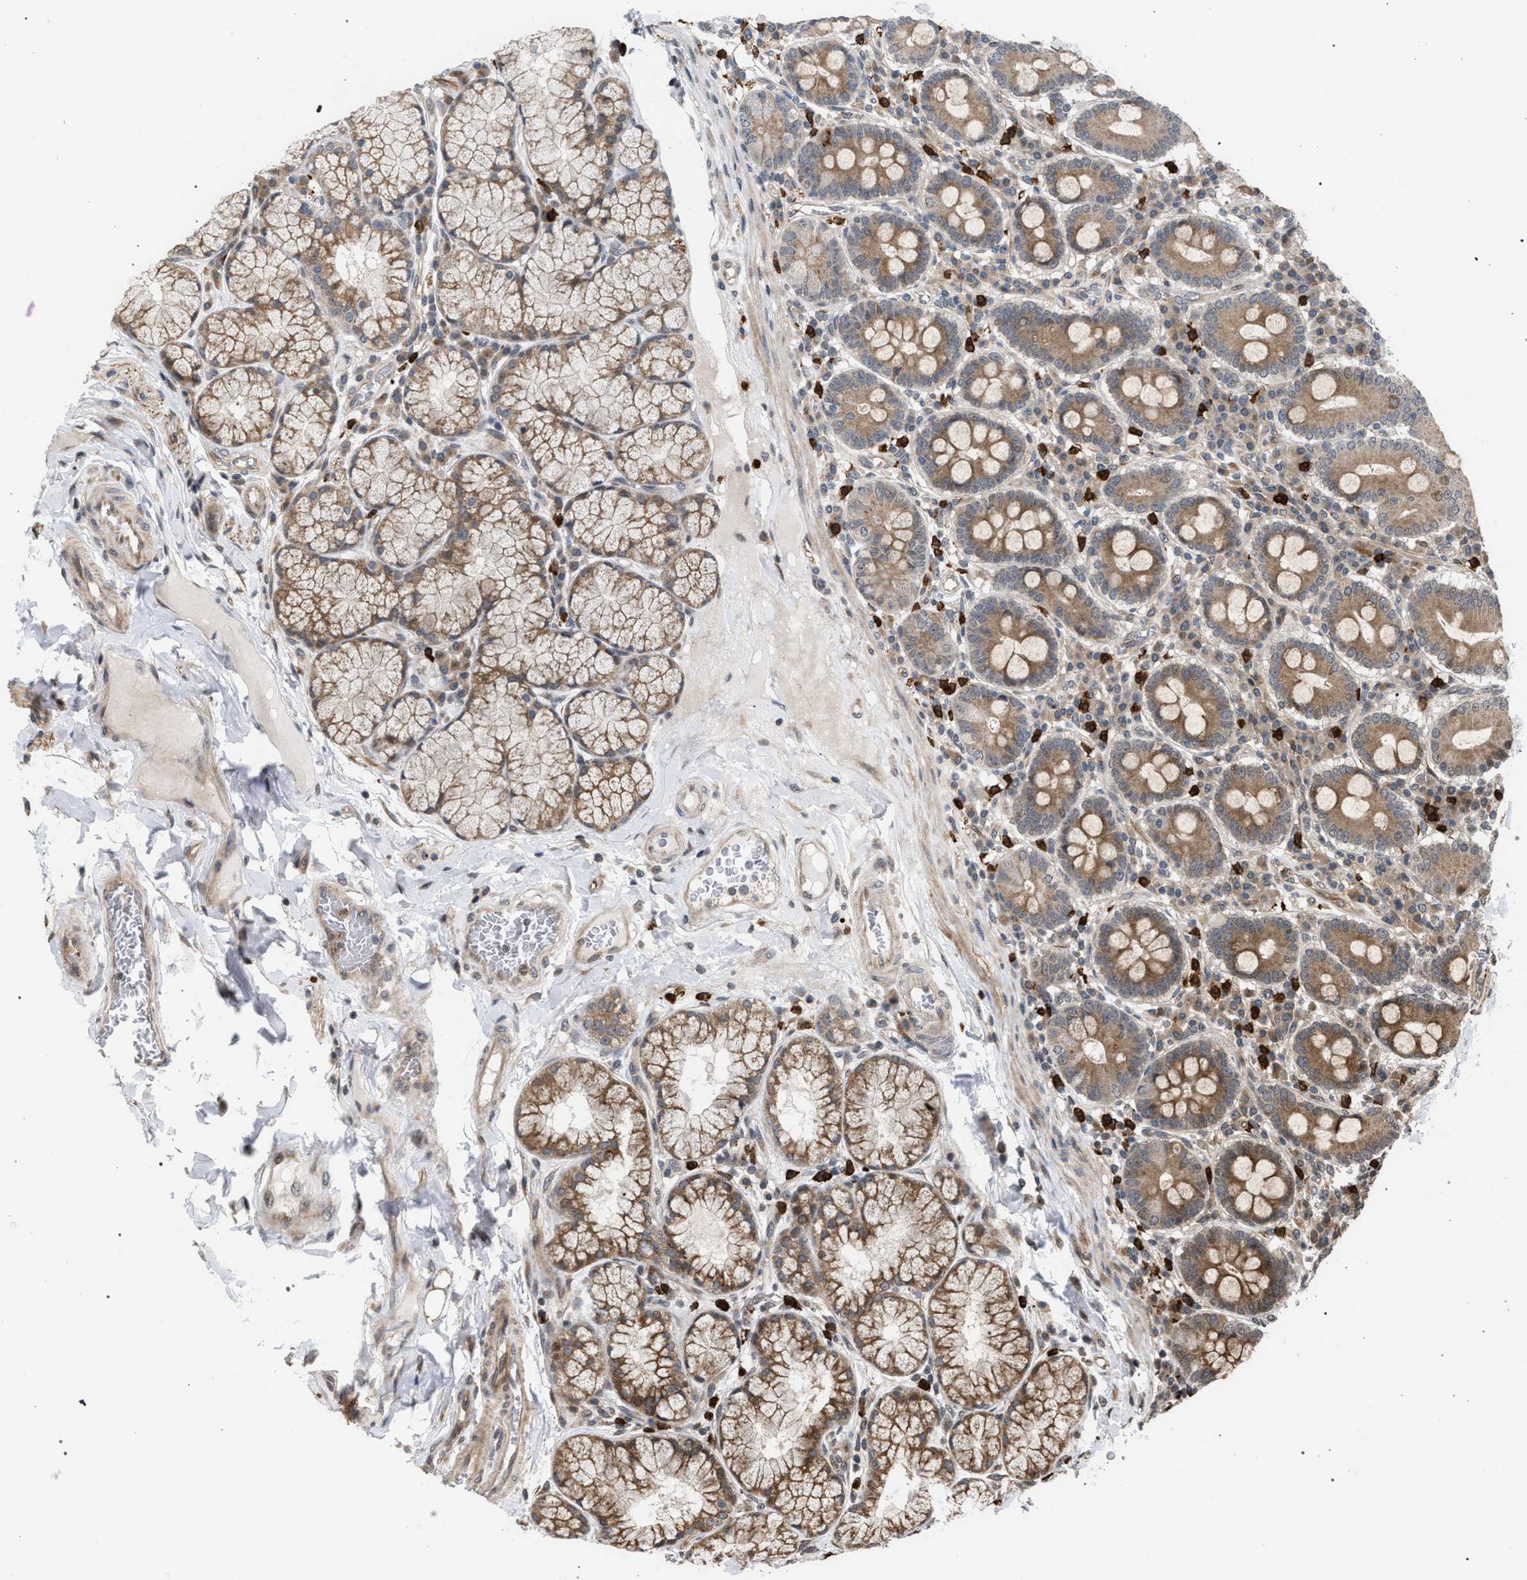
{"staining": {"intensity": "moderate", "quantity": ">75%", "location": "cytoplasmic/membranous"}, "tissue": "duodenum", "cell_type": "Glandular cells", "image_type": "normal", "snomed": [{"axis": "morphology", "description": "Normal tissue, NOS"}, {"axis": "topography", "description": "Duodenum"}], "caption": "Immunohistochemistry (IHC) photomicrograph of unremarkable duodenum stained for a protein (brown), which exhibits medium levels of moderate cytoplasmic/membranous expression in about >75% of glandular cells.", "gene": "IRAK4", "patient": {"sex": "male", "age": 50}}